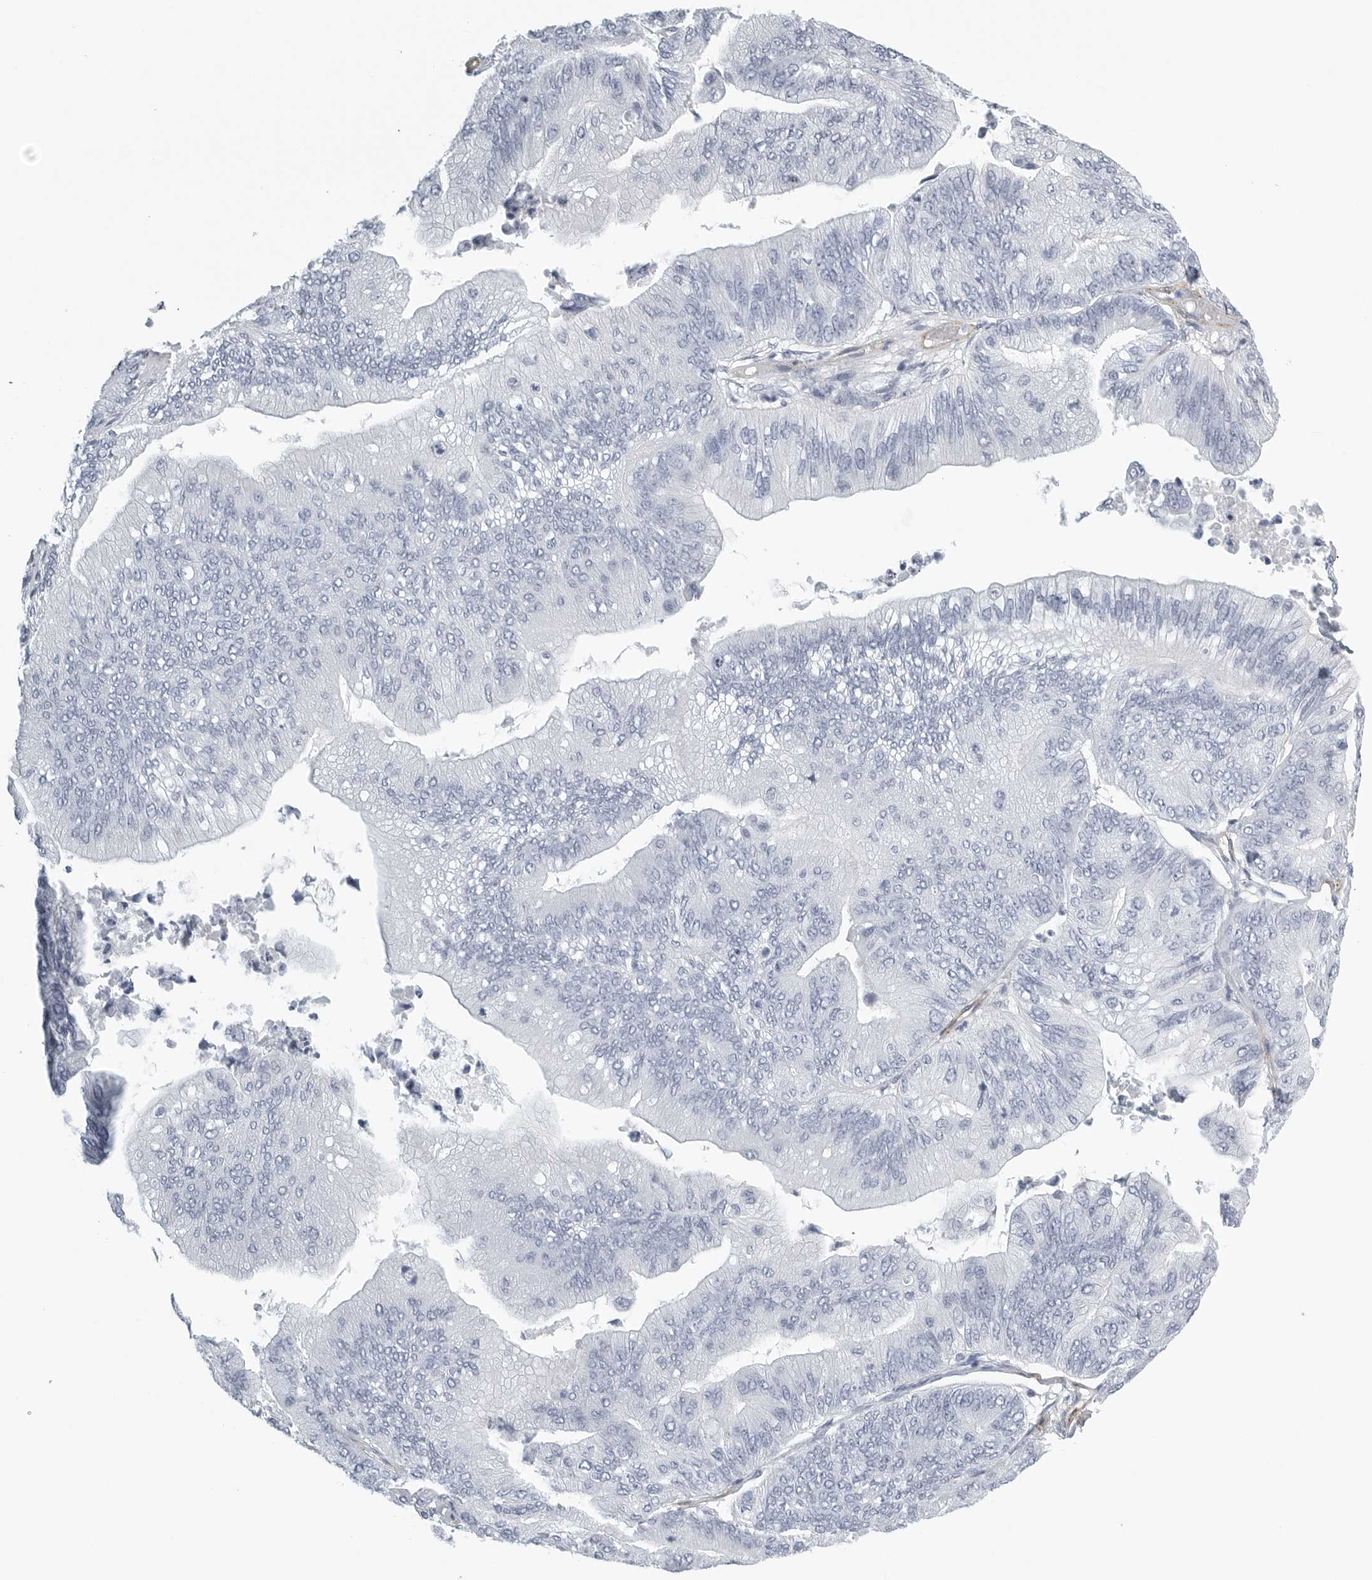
{"staining": {"intensity": "negative", "quantity": "none", "location": "none"}, "tissue": "ovarian cancer", "cell_type": "Tumor cells", "image_type": "cancer", "snomed": [{"axis": "morphology", "description": "Cystadenocarcinoma, mucinous, NOS"}, {"axis": "topography", "description": "Ovary"}], "caption": "Photomicrograph shows no significant protein expression in tumor cells of ovarian mucinous cystadenocarcinoma. (Immunohistochemistry, brightfield microscopy, high magnification).", "gene": "TNR", "patient": {"sex": "female", "age": 61}}